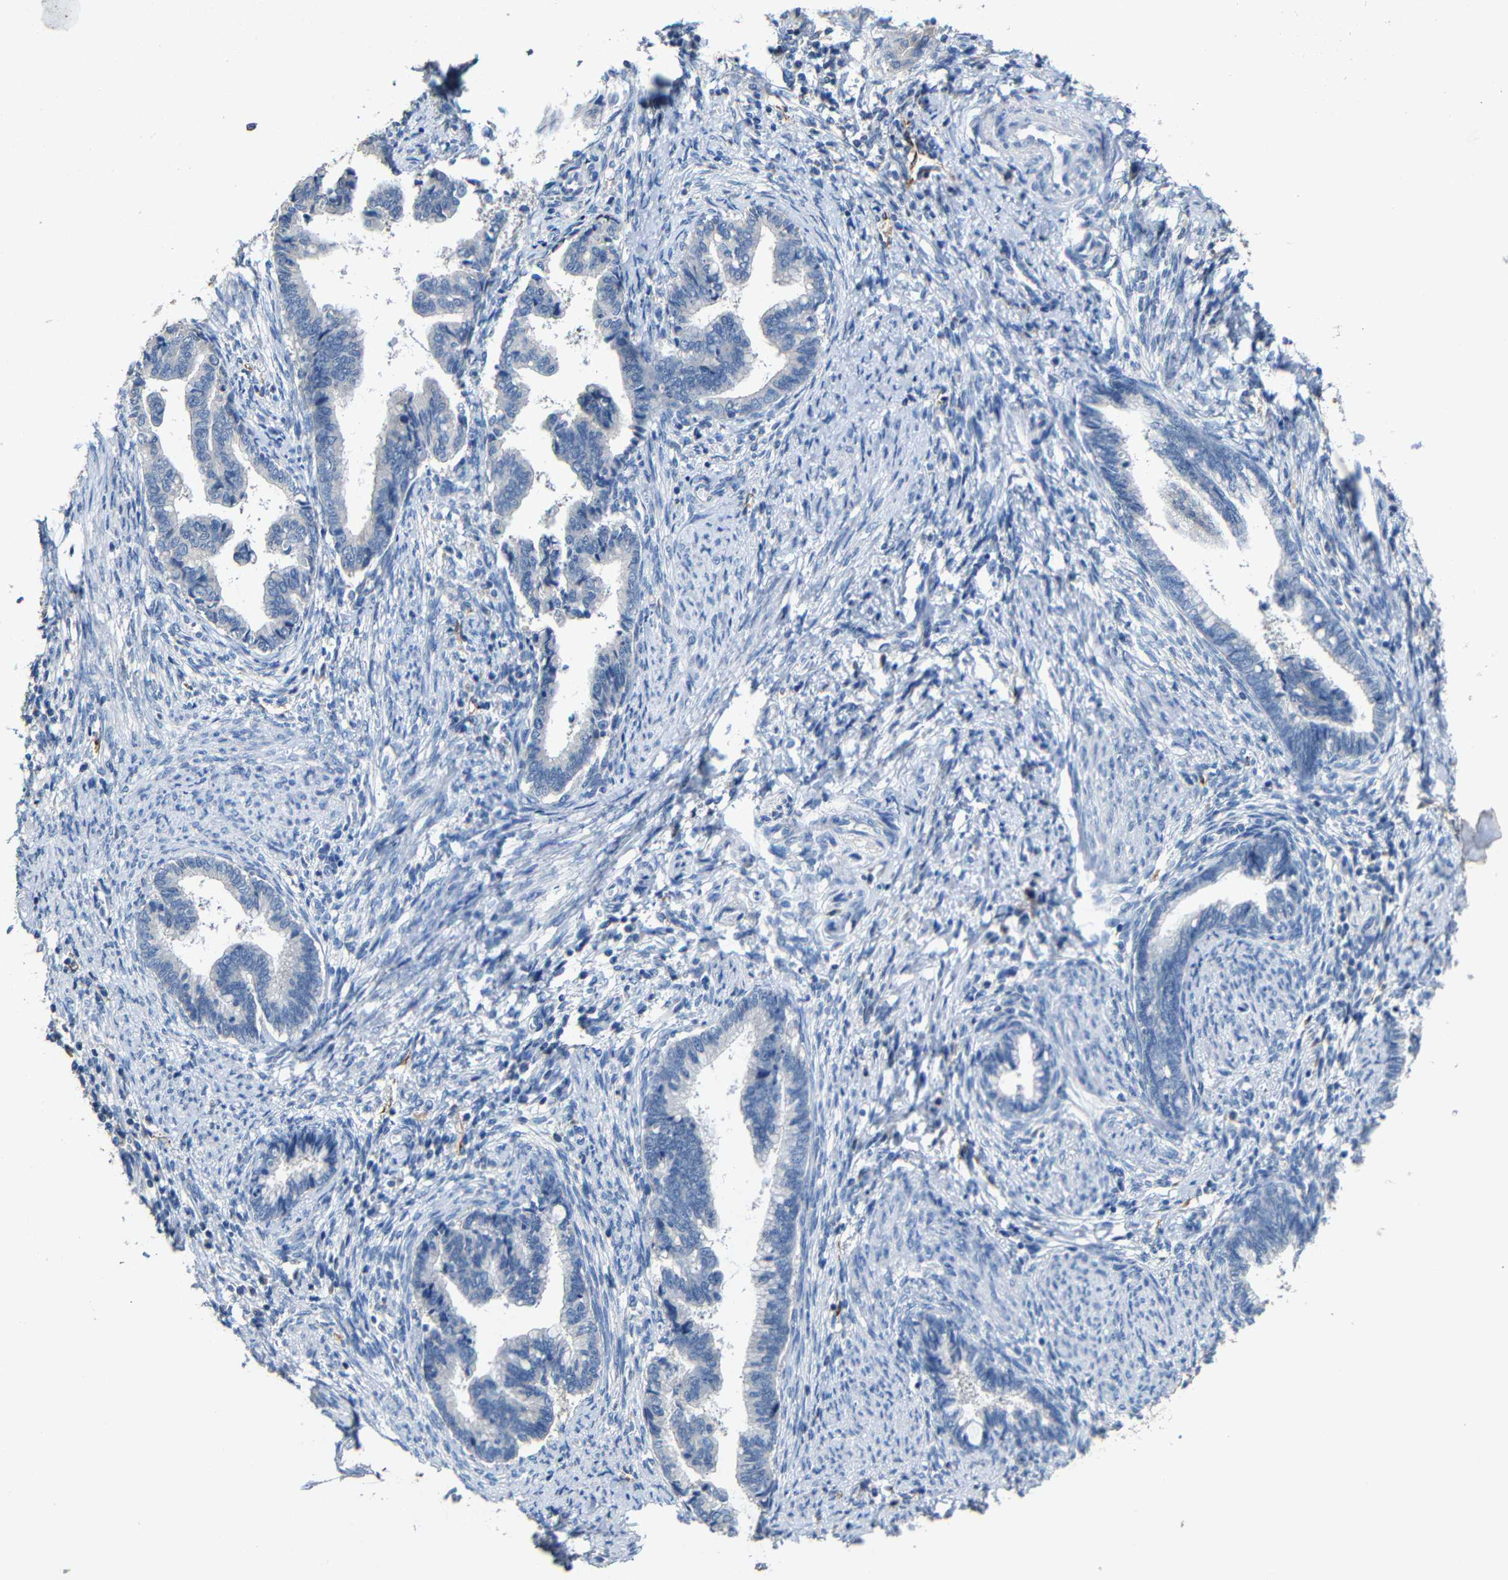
{"staining": {"intensity": "negative", "quantity": "none", "location": "none"}, "tissue": "cervical cancer", "cell_type": "Tumor cells", "image_type": "cancer", "snomed": [{"axis": "morphology", "description": "Adenocarcinoma, NOS"}, {"axis": "topography", "description": "Cervix"}], "caption": "This image is of cervical cancer stained with immunohistochemistry (IHC) to label a protein in brown with the nuclei are counter-stained blue. There is no staining in tumor cells. Brightfield microscopy of immunohistochemistry stained with DAB (3,3'-diaminobenzidine) (brown) and hematoxylin (blue), captured at high magnification.", "gene": "ACKR2", "patient": {"sex": "female", "age": 44}}